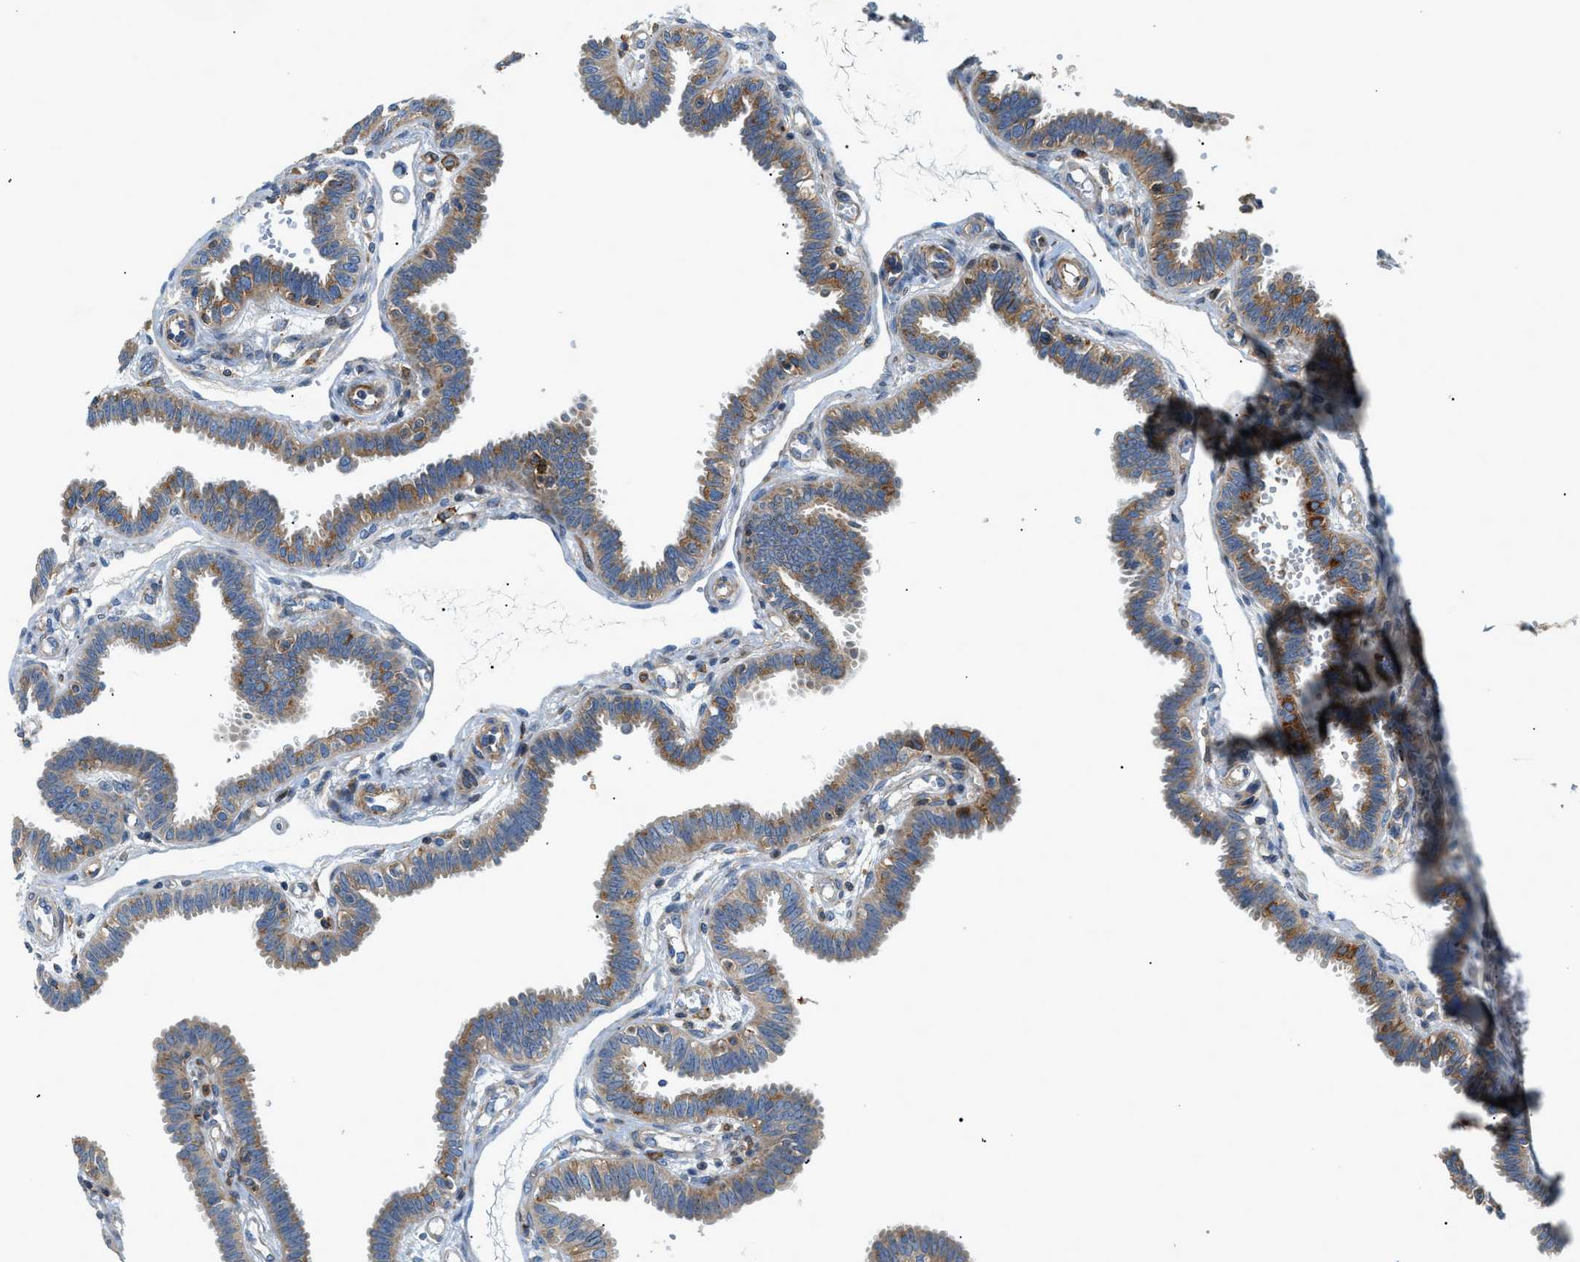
{"staining": {"intensity": "moderate", "quantity": ">75%", "location": "cytoplasmic/membranous"}, "tissue": "fallopian tube", "cell_type": "Glandular cells", "image_type": "normal", "snomed": [{"axis": "morphology", "description": "Normal tissue, NOS"}, {"axis": "topography", "description": "Fallopian tube"}], "caption": "The immunohistochemical stain labels moderate cytoplasmic/membranous positivity in glandular cells of unremarkable fallopian tube. The protein is stained brown, and the nuclei are stained in blue (DAB IHC with brightfield microscopy, high magnification).", "gene": "DHODH", "patient": {"sex": "female", "age": 32}}